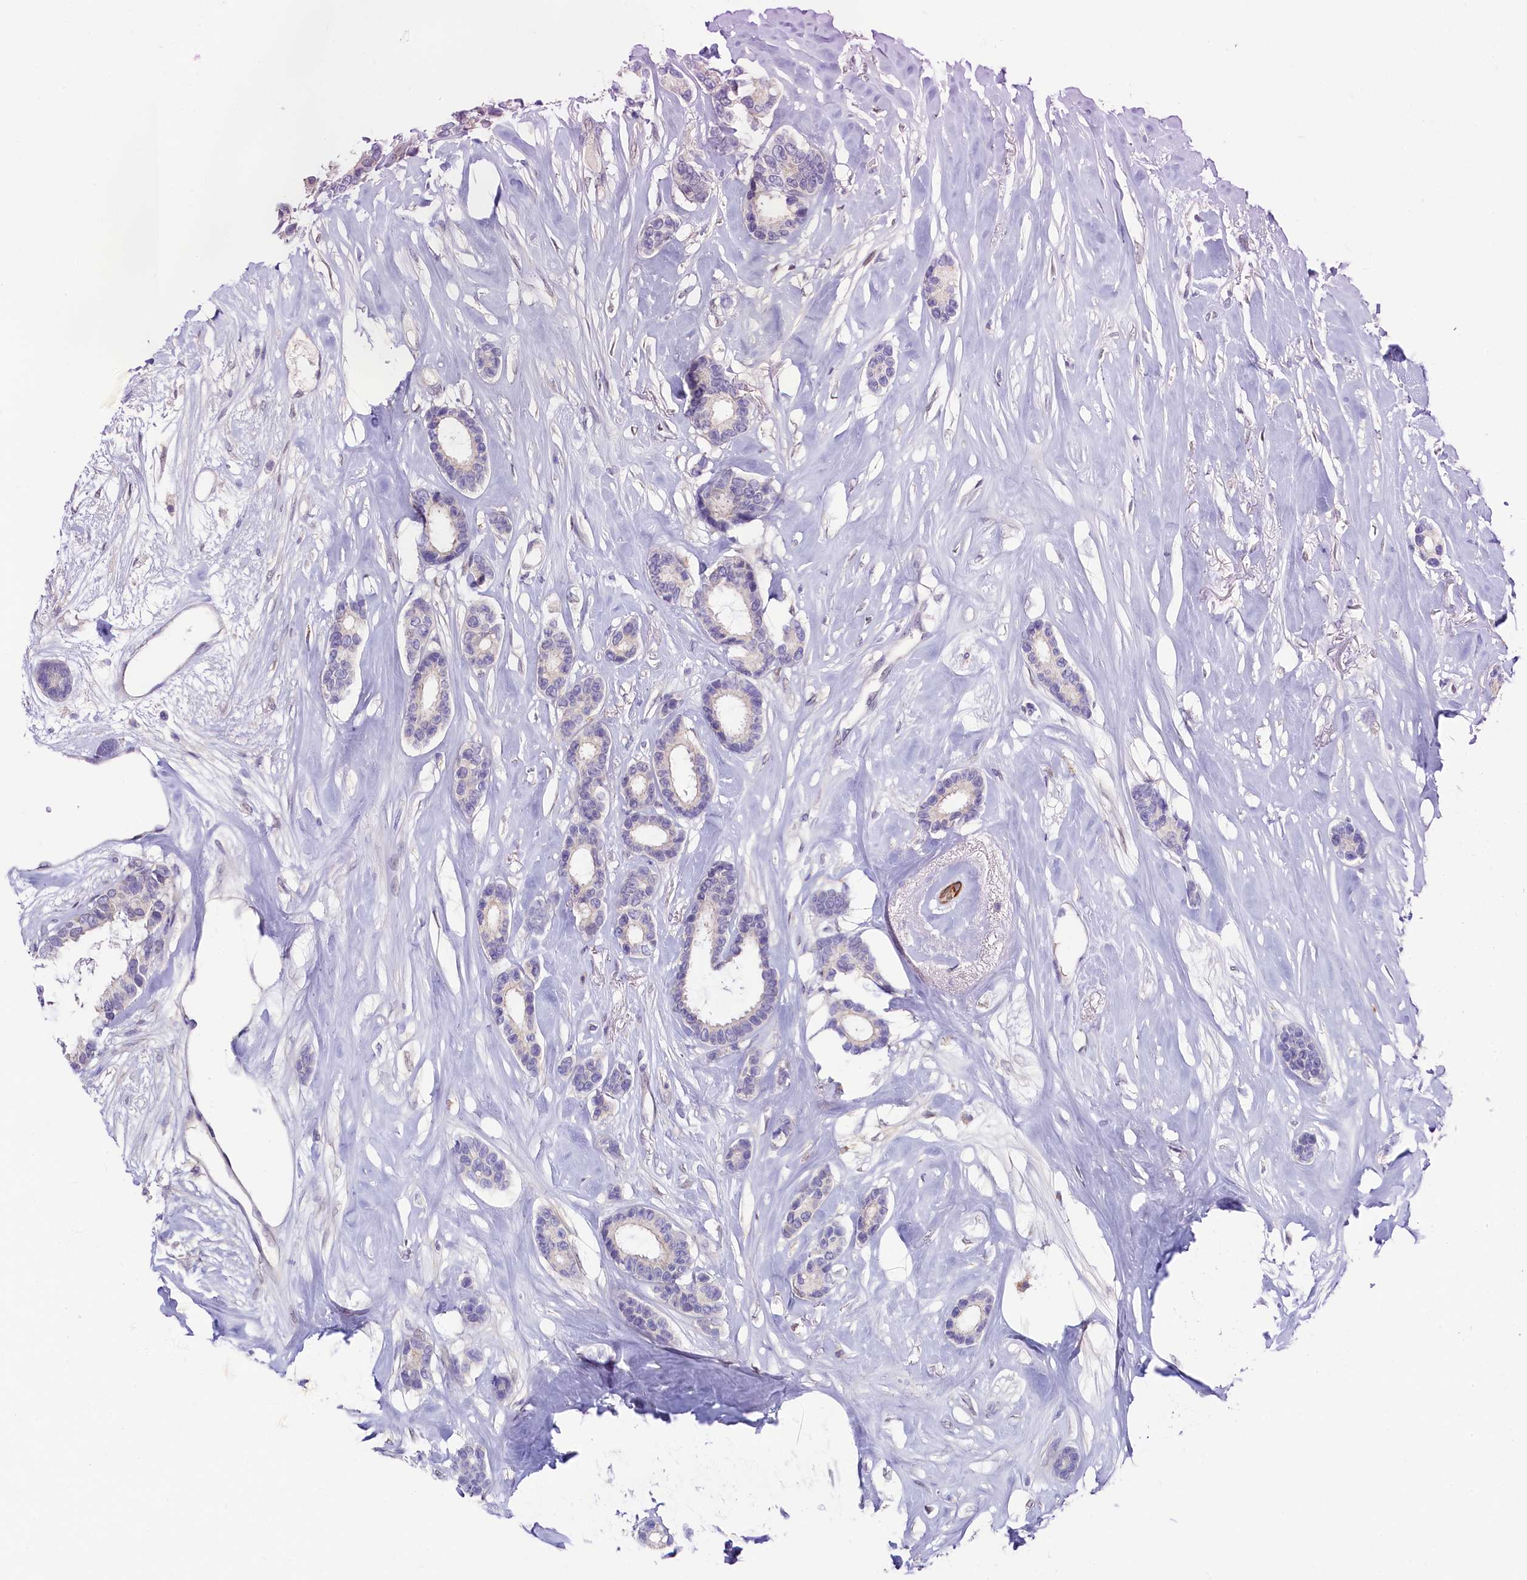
{"staining": {"intensity": "negative", "quantity": "none", "location": "none"}, "tissue": "breast cancer", "cell_type": "Tumor cells", "image_type": "cancer", "snomed": [{"axis": "morphology", "description": "Duct carcinoma"}, {"axis": "topography", "description": "Breast"}], "caption": "Human breast cancer stained for a protein using IHC demonstrates no positivity in tumor cells.", "gene": "ASTE1", "patient": {"sex": "female", "age": 87}}